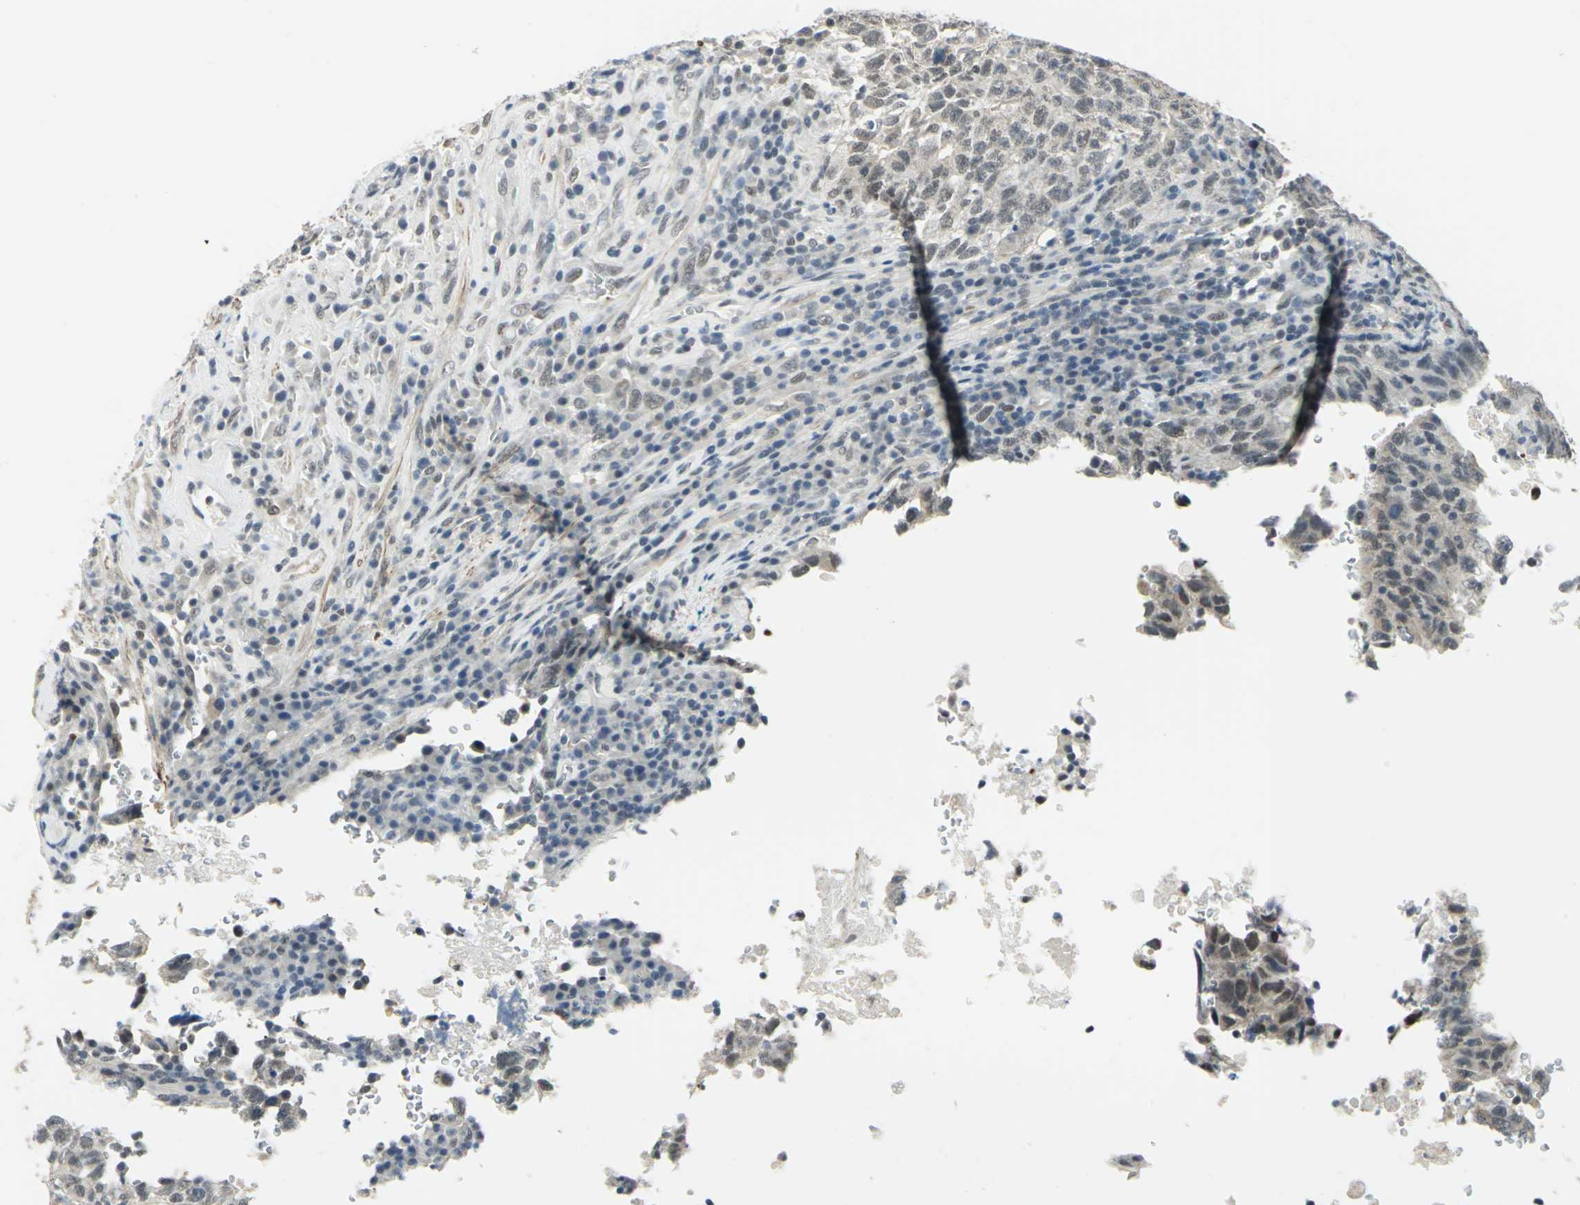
{"staining": {"intensity": "weak", "quantity": ">75%", "location": "cytoplasmic/membranous,nuclear"}, "tissue": "testis cancer", "cell_type": "Tumor cells", "image_type": "cancer", "snomed": [{"axis": "morphology", "description": "Necrosis, NOS"}, {"axis": "morphology", "description": "Carcinoma, Embryonal, NOS"}, {"axis": "topography", "description": "Testis"}], "caption": "Tumor cells reveal low levels of weak cytoplasmic/membranous and nuclear expression in approximately >75% of cells in human testis cancer.", "gene": "MTA1", "patient": {"sex": "male", "age": 19}}